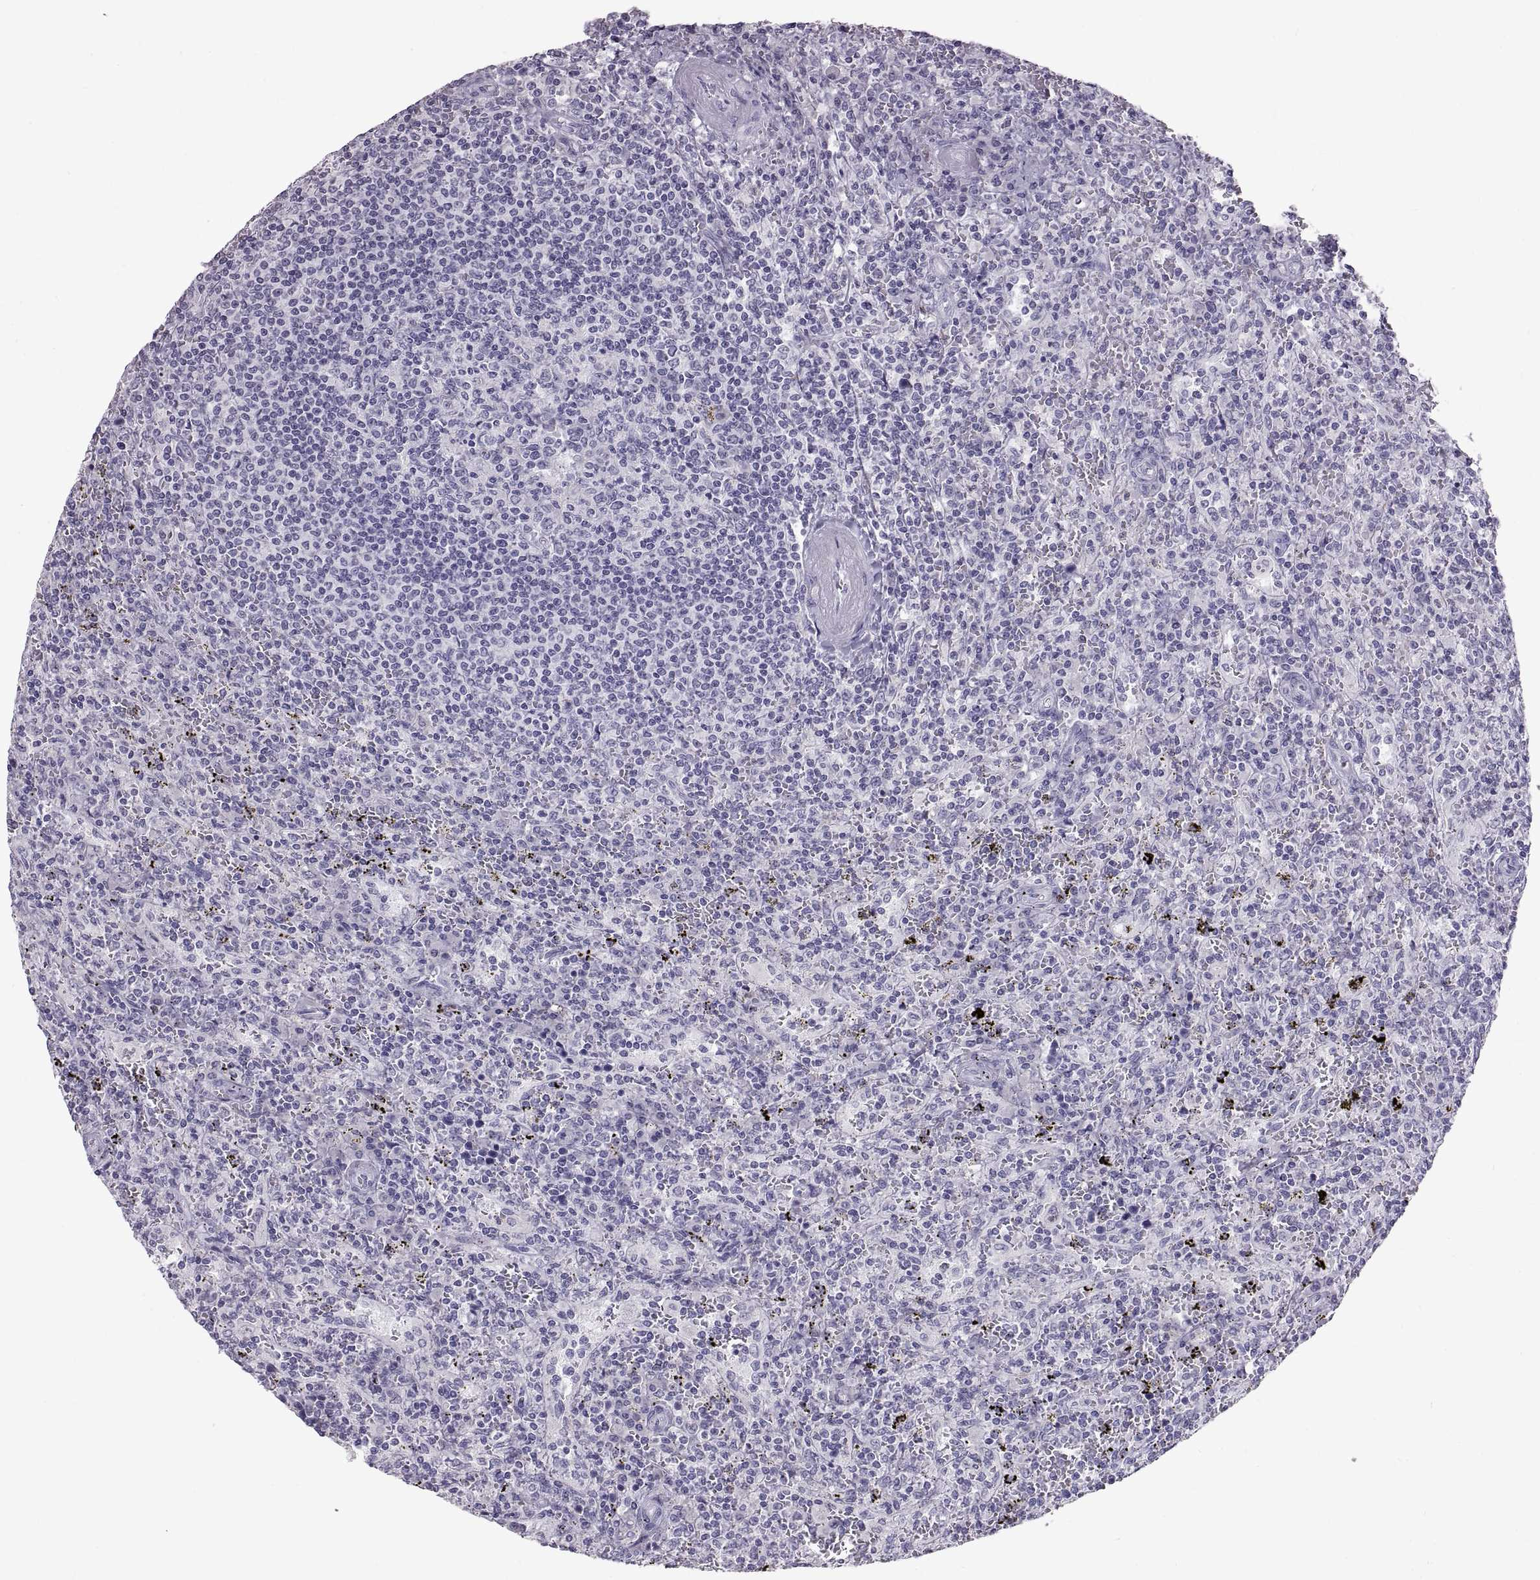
{"staining": {"intensity": "negative", "quantity": "none", "location": "none"}, "tissue": "lymphoma", "cell_type": "Tumor cells", "image_type": "cancer", "snomed": [{"axis": "morphology", "description": "Malignant lymphoma, non-Hodgkin's type, Low grade"}, {"axis": "topography", "description": "Spleen"}], "caption": "This is an IHC micrograph of human malignant lymphoma, non-Hodgkin's type (low-grade). There is no positivity in tumor cells.", "gene": "SPACDR", "patient": {"sex": "male", "age": 62}}